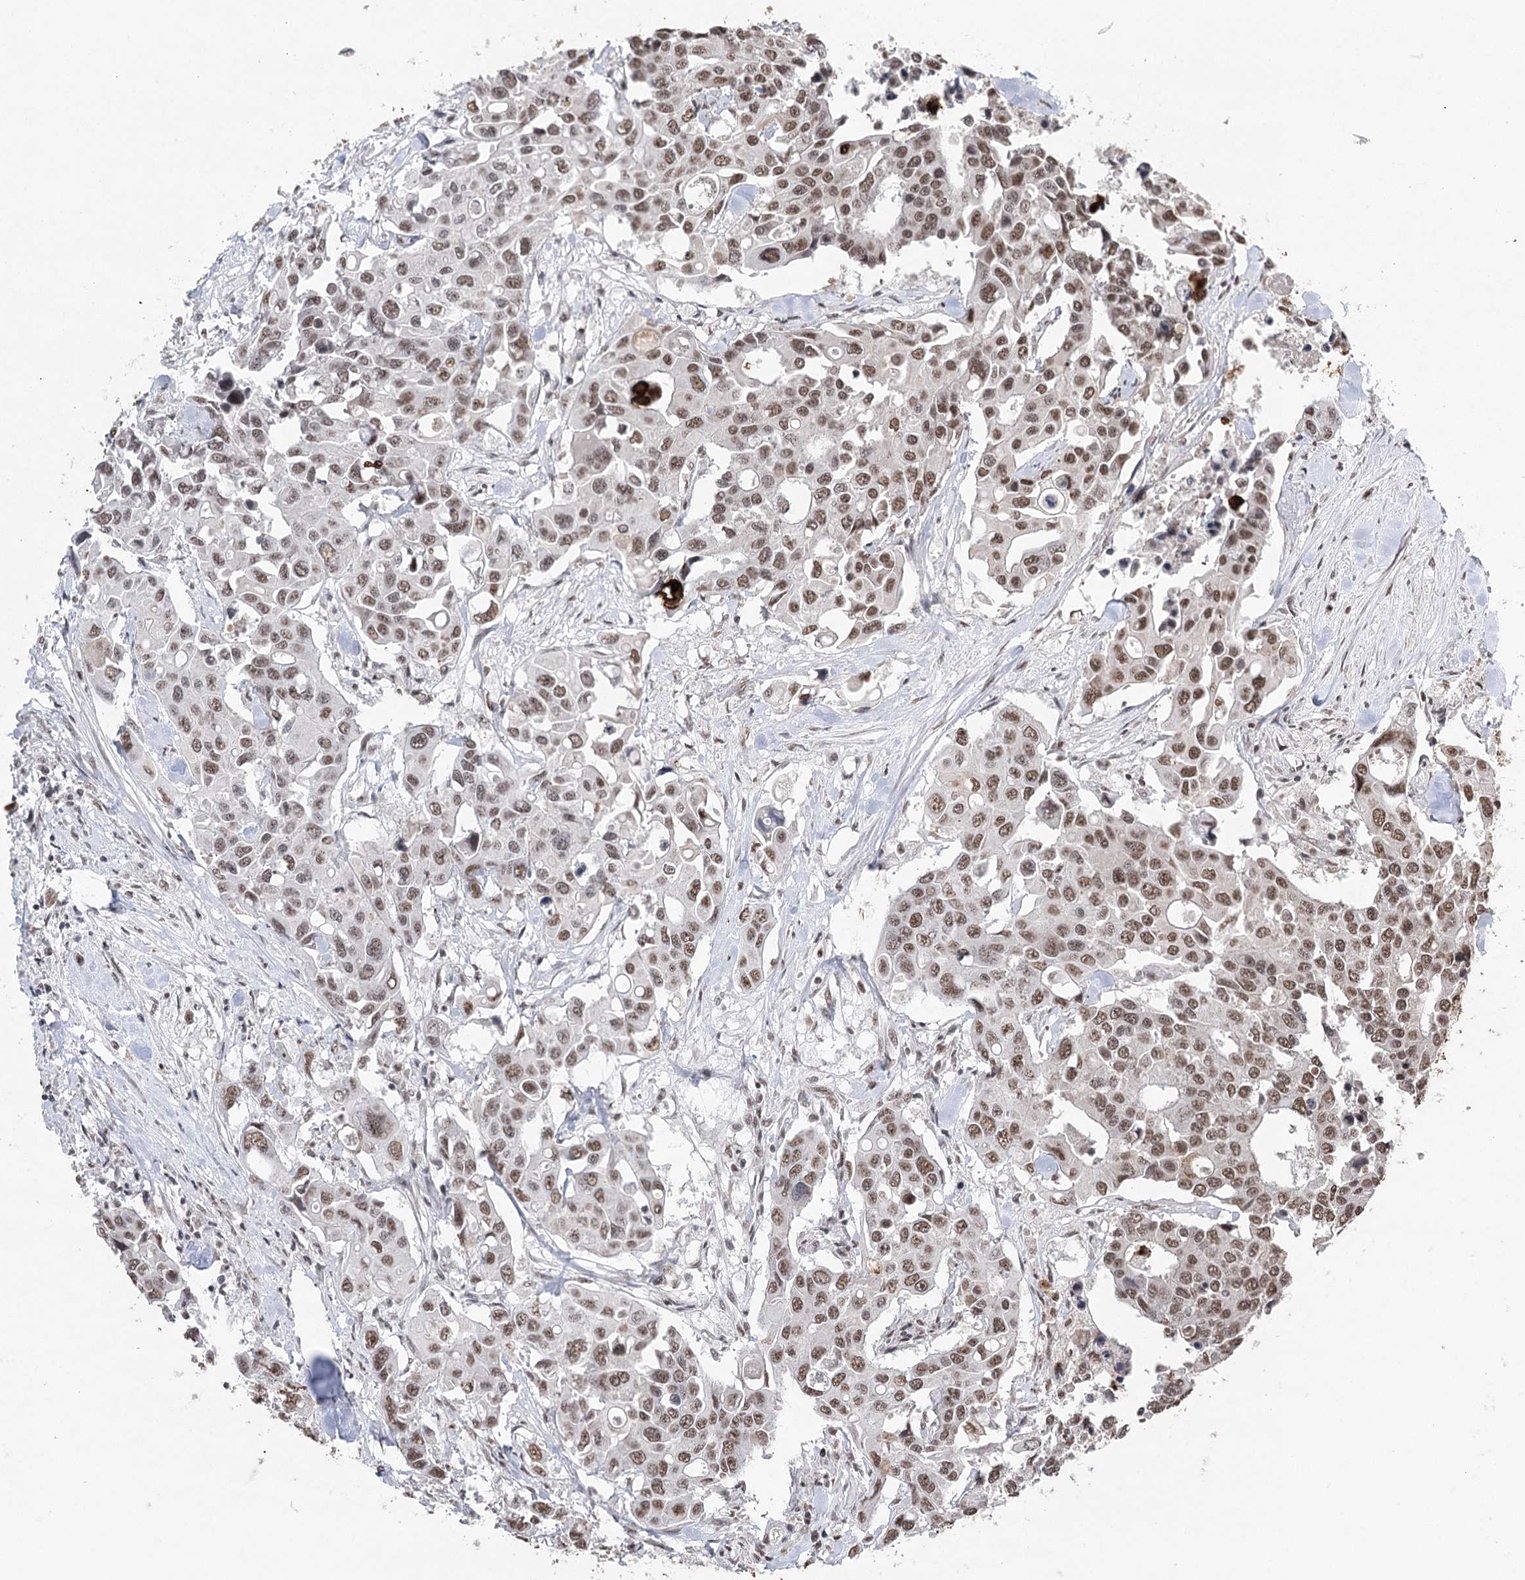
{"staining": {"intensity": "moderate", "quantity": ">75%", "location": "nuclear"}, "tissue": "colorectal cancer", "cell_type": "Tumor cells", "image_type": "cancer", "snomed": [{"axis": "morphology", "description": "Adenocarcinoma, NOS"}, {"axis": "topography", "description": "Colon"}], "caption": "The image reveals staining of adenocarcinoma (colorectal), revealing moderate nuclear protein staining (brown color) within tumor cells.", "gene": "PDCD4", "patient": {"sex": "male", "age": 77}}